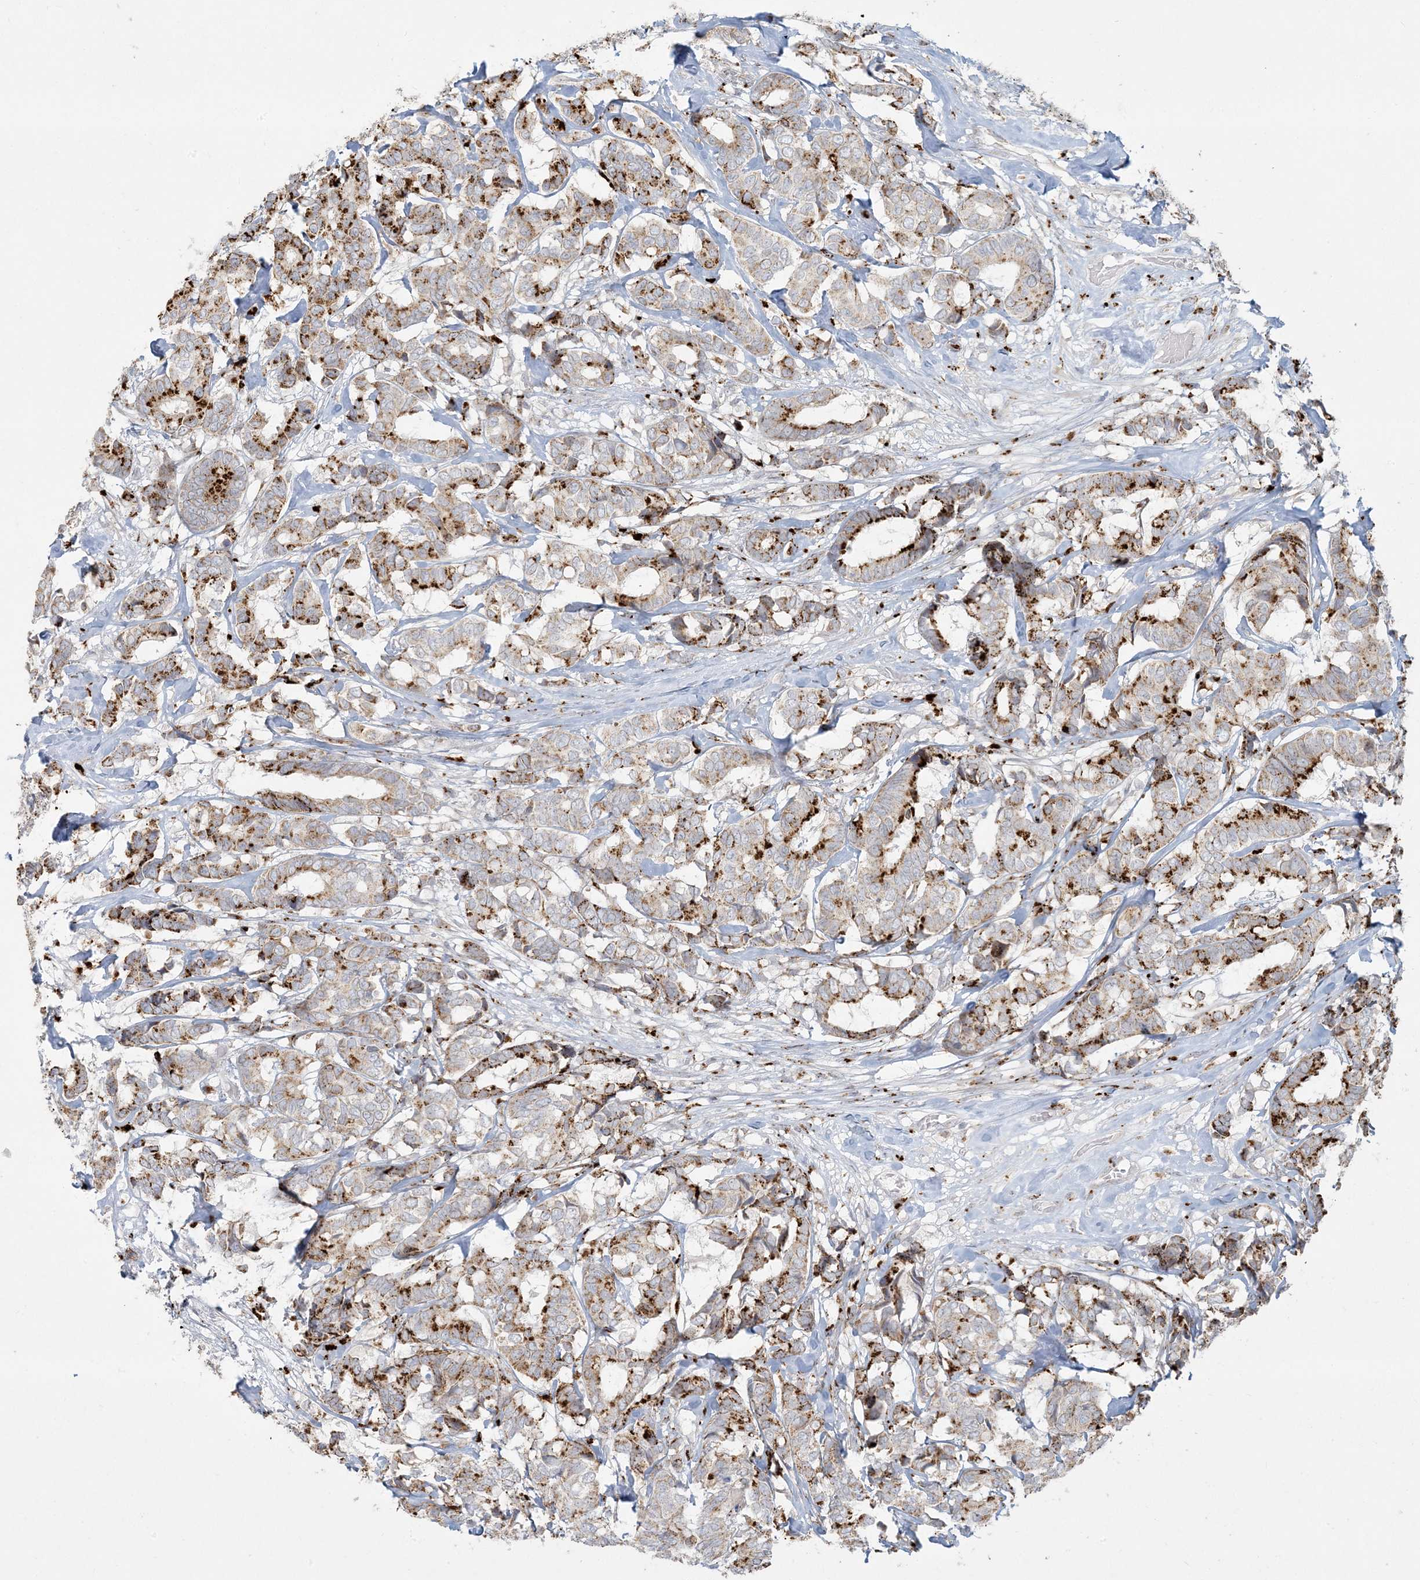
{"staining": {"intensity": "strong", "quantity": "25%-75%", "location": "cytoplasmic/membranous"}, "tissue": "breast cancer", "cell_type": "Tumor cells", "image_type": "cancer", "snomed": [{"axis": "morphology", "description": "Duct carcinoma"}, {"axis": "topography", "description": "Breast"}], "caption": "This micrograph displays IHC staining of human breast cancer (invasive ductal carcinoma), with high strong cytoplasmic/membranous expression in about 25%-75% of tumor cells.", "gene": "MCAT", "patient": {"sex": "female", "age": 87}}